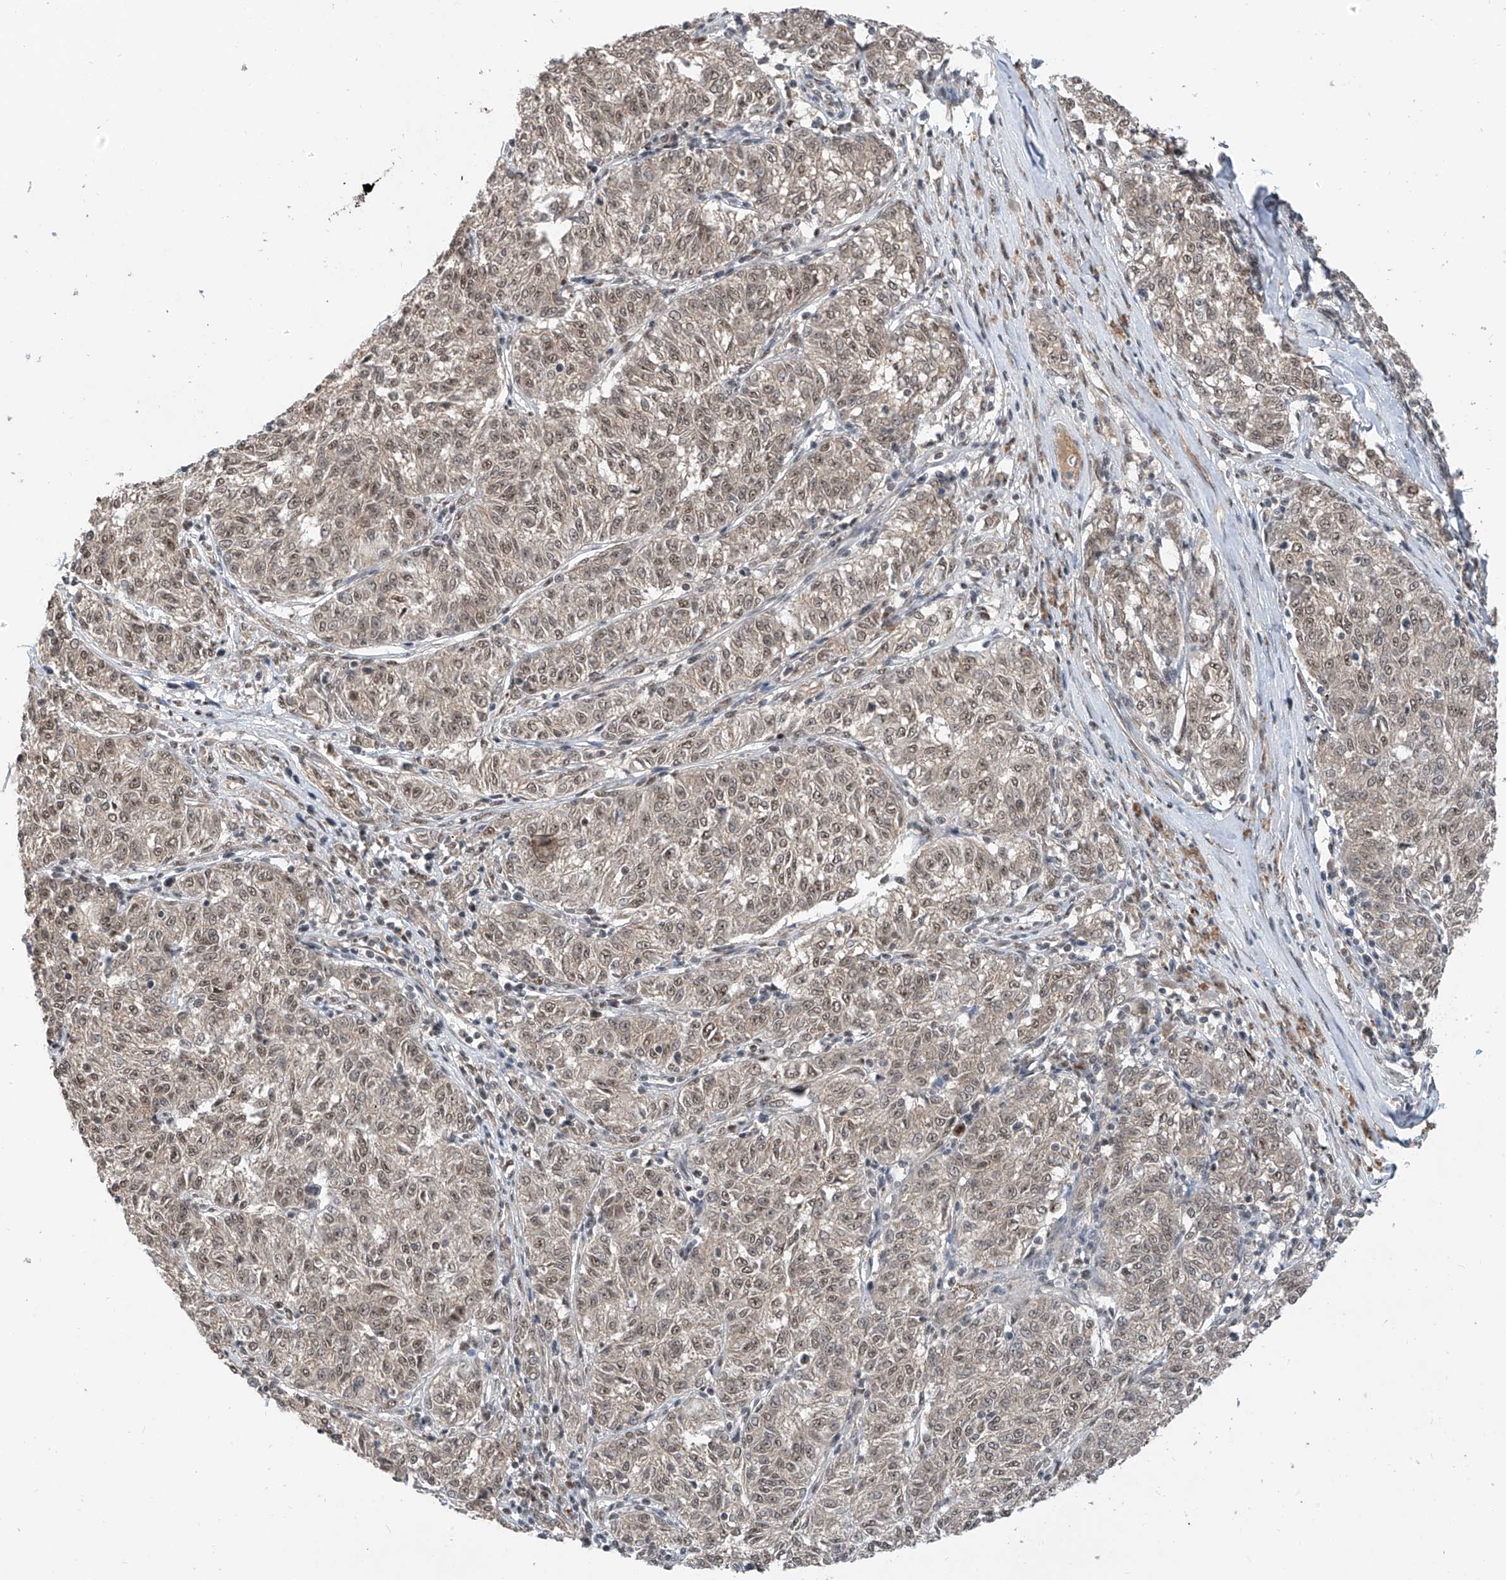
{"staining": {"intensity": "weak", "quantity": ">75%", "location": "nuclear"}, "tissue": "melanoma", "cell_type": "Tumor cells", "image_type": "cancer", "snomed": [{"axis": "morphology", "description": "Malignant melanoma, NOS"}, {"axis": "topography", "description": "Skin"}], "caption": "A photomicrograph showing weak nuclear expression in approximately >75% of tumor cells in melanoma, as visualized by brown immunohistochemical staining.", "gene": "RPAIN", "patient": {"sex": "female", "age": 72}}